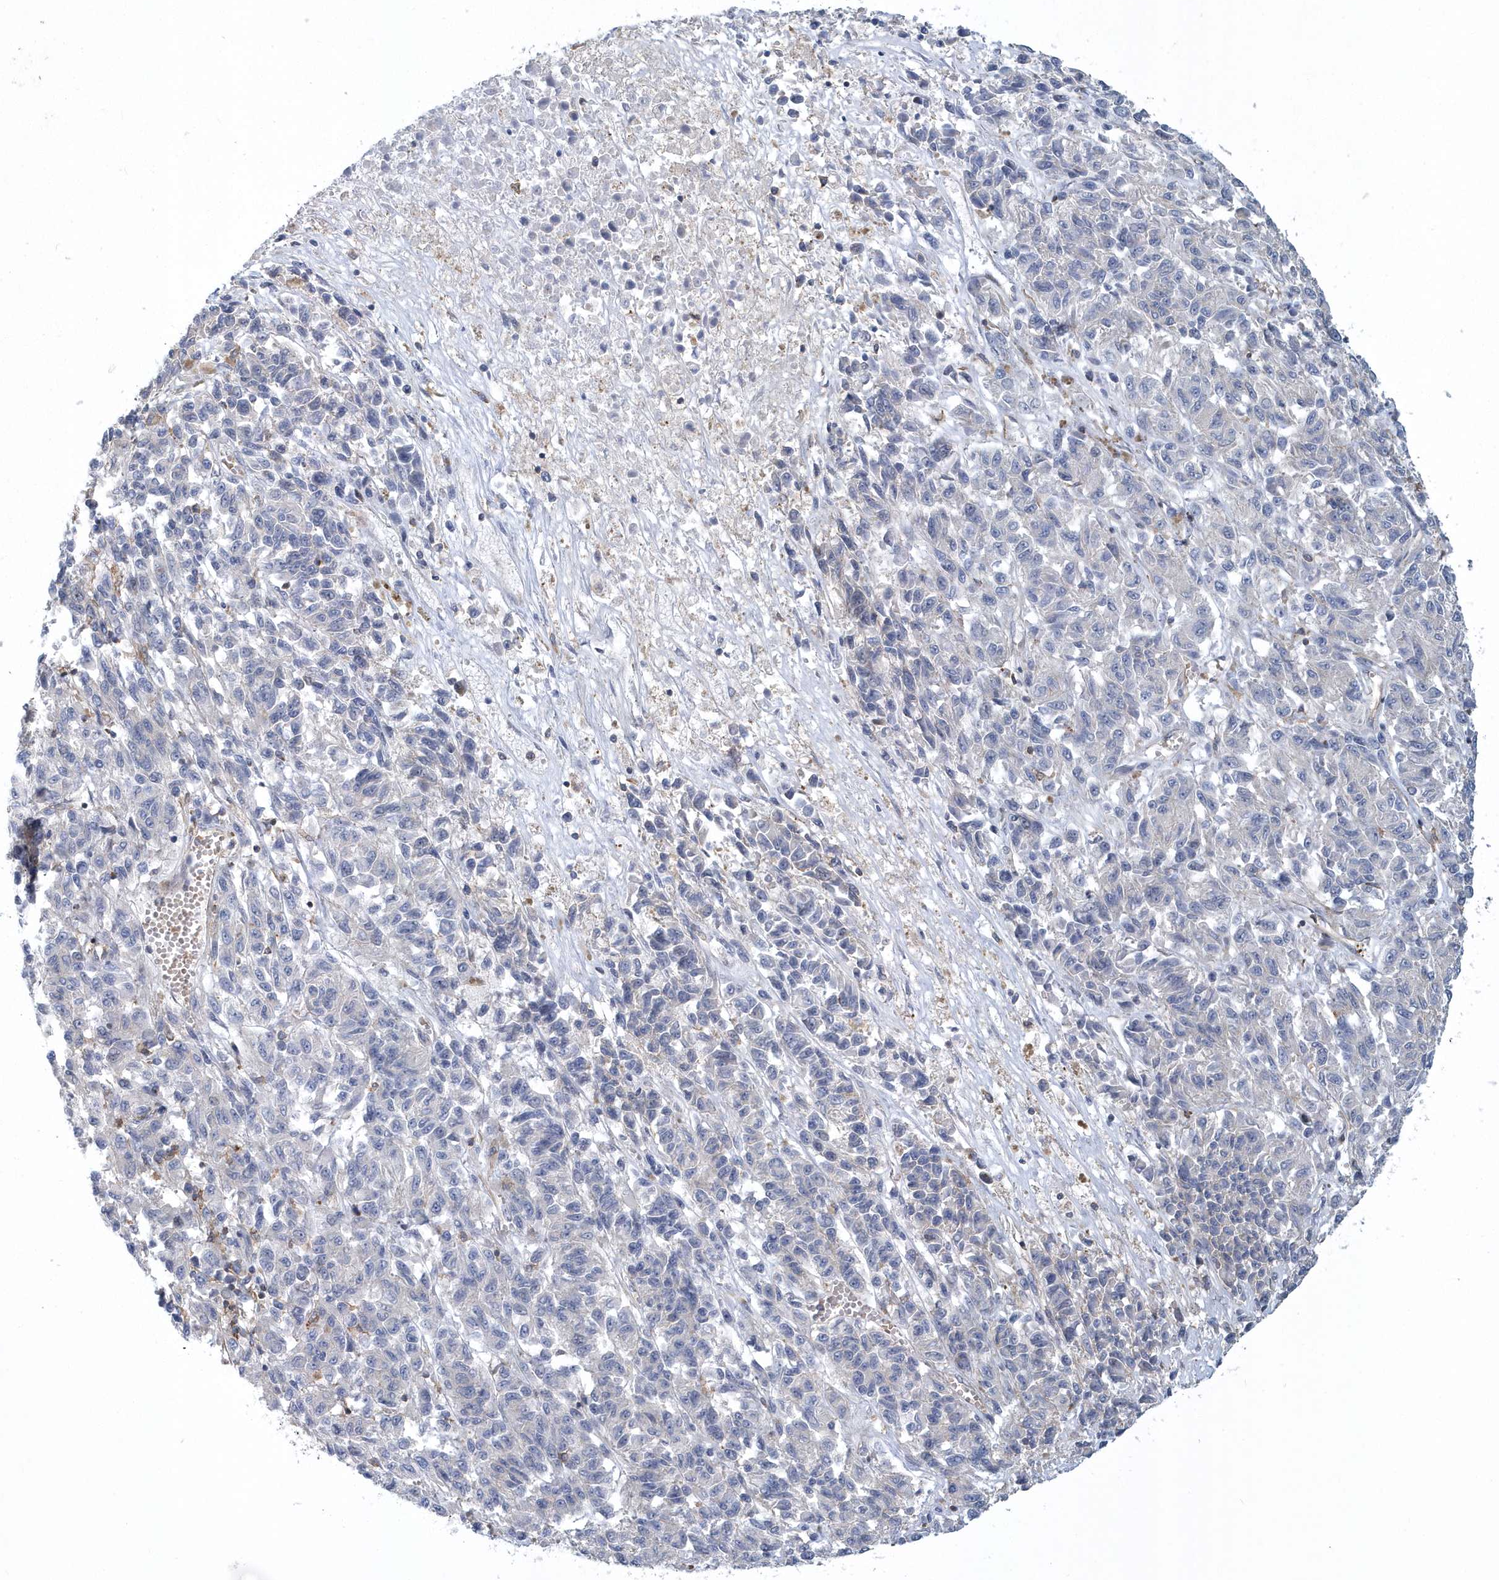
{"staining": {"intensity": "negative", "quantity": "none", "location": "none"}, "tissue": "melanoma", "cell_type": "Tumor cells", "image_type": "cancer", "snomed": [{"axis": "morphology", "description": "Malignant melanoma, Metastatic site"}, {"axis": "topography", "description": "Lung"}], "caption": "The histopathology image exhibits no staining of tumor cells in melanoma.", "gene": "ARAP2", "patient": {"sex": "male", "age": 64}}